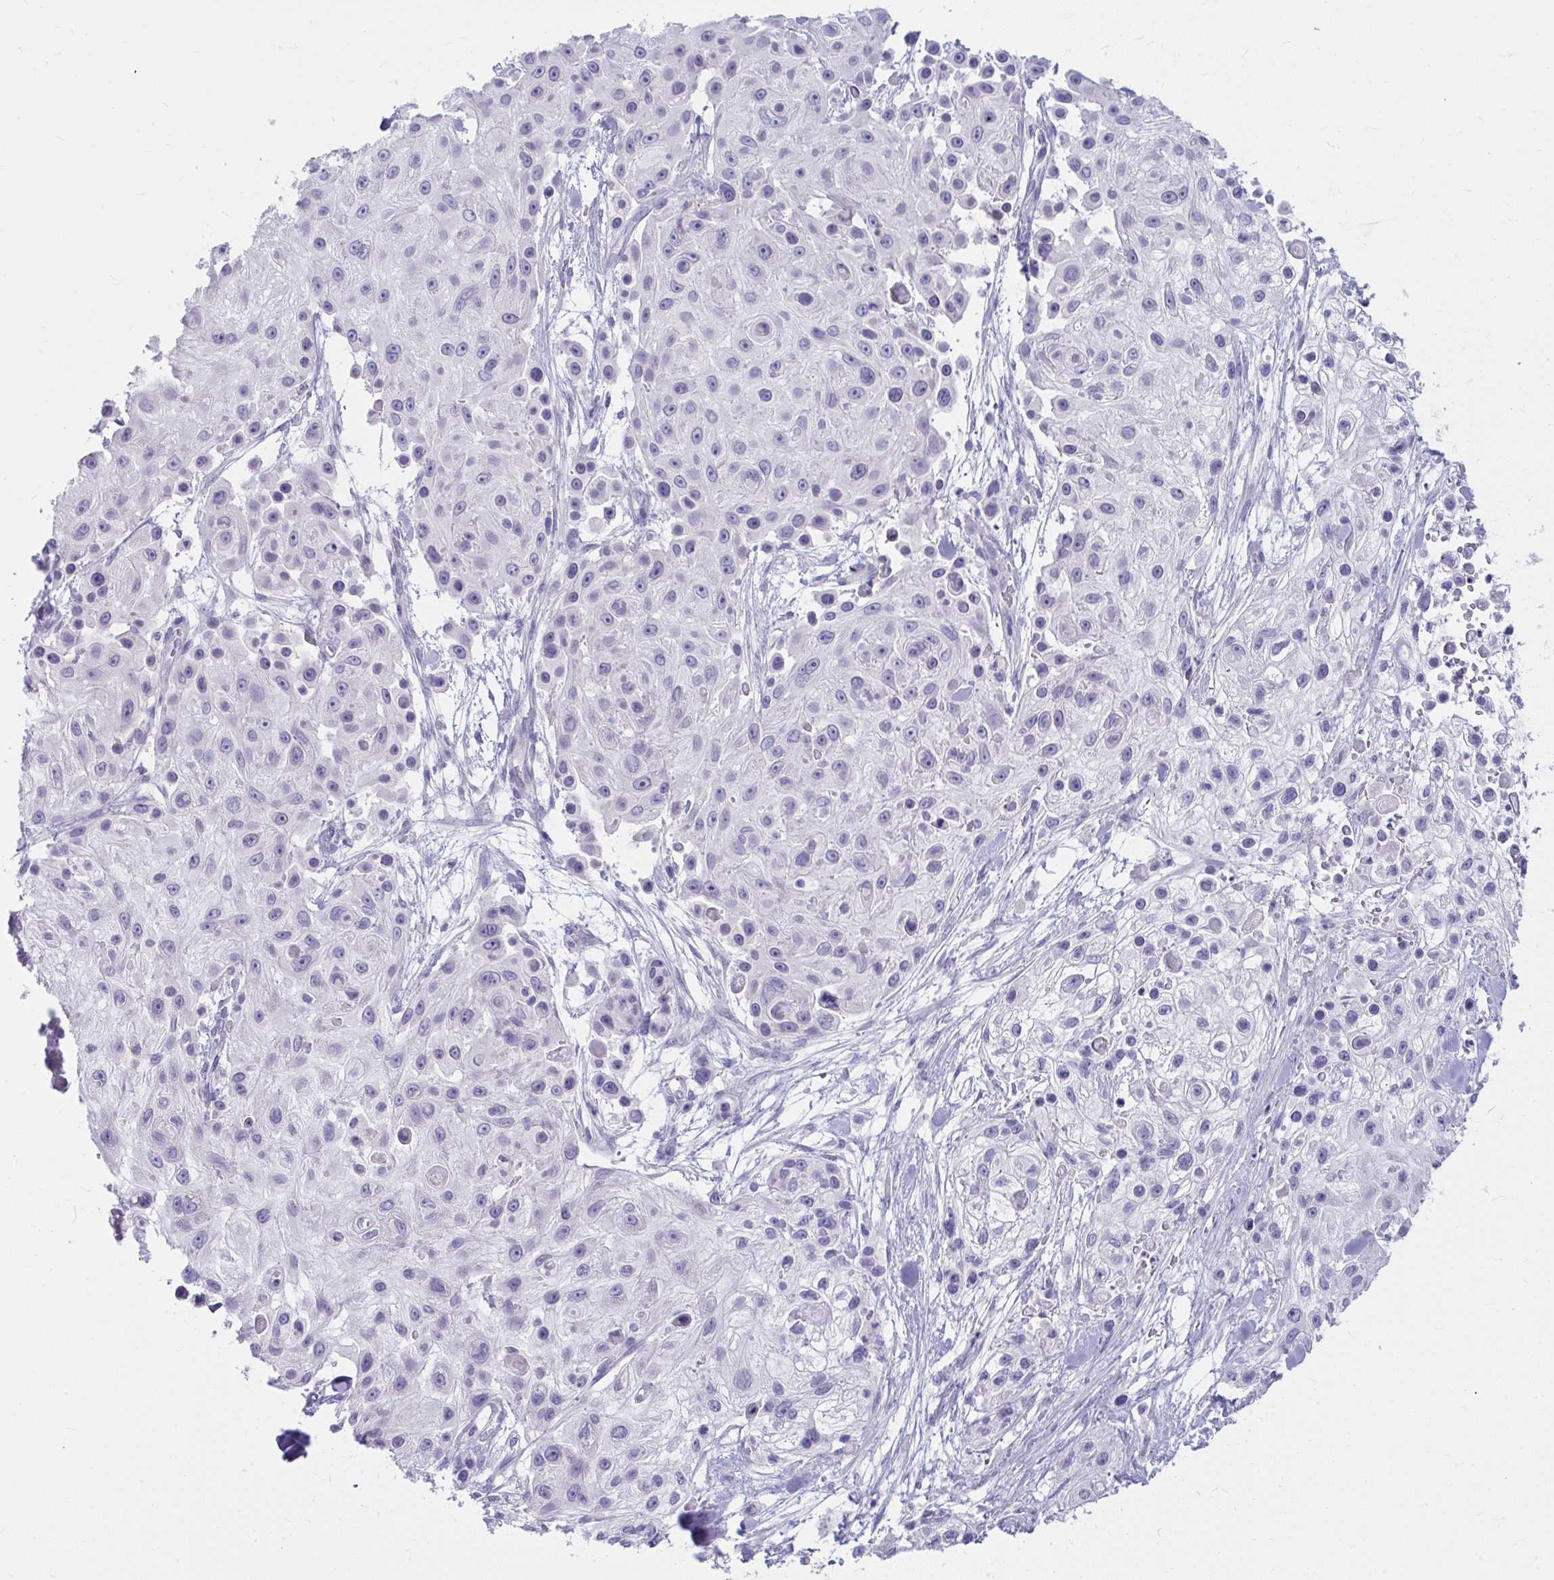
{"staining": {"intensity": "negative", "quantity": "none", "location": "none"}, "tissue": "skin cancer", "cell_type": "Tumor cells", "image_type": "cancer", "snomed": [{"axis": "morphology", "description": "Squamous cell carcinoma, NOS"}, {"axis": "topography", "description": "Skin"}], "caption": "A micrograph of skin cancer (squamous cell carcinoma) stained for a protein demonstrates no brown staining in tumor cells. Brightfield microscopy of IHC stained with DAB (brown) and hematoxylin (blue), captured at high magnification.", "gene": "UGT3A2", "patient": {"sex": "male", "age": 67}}